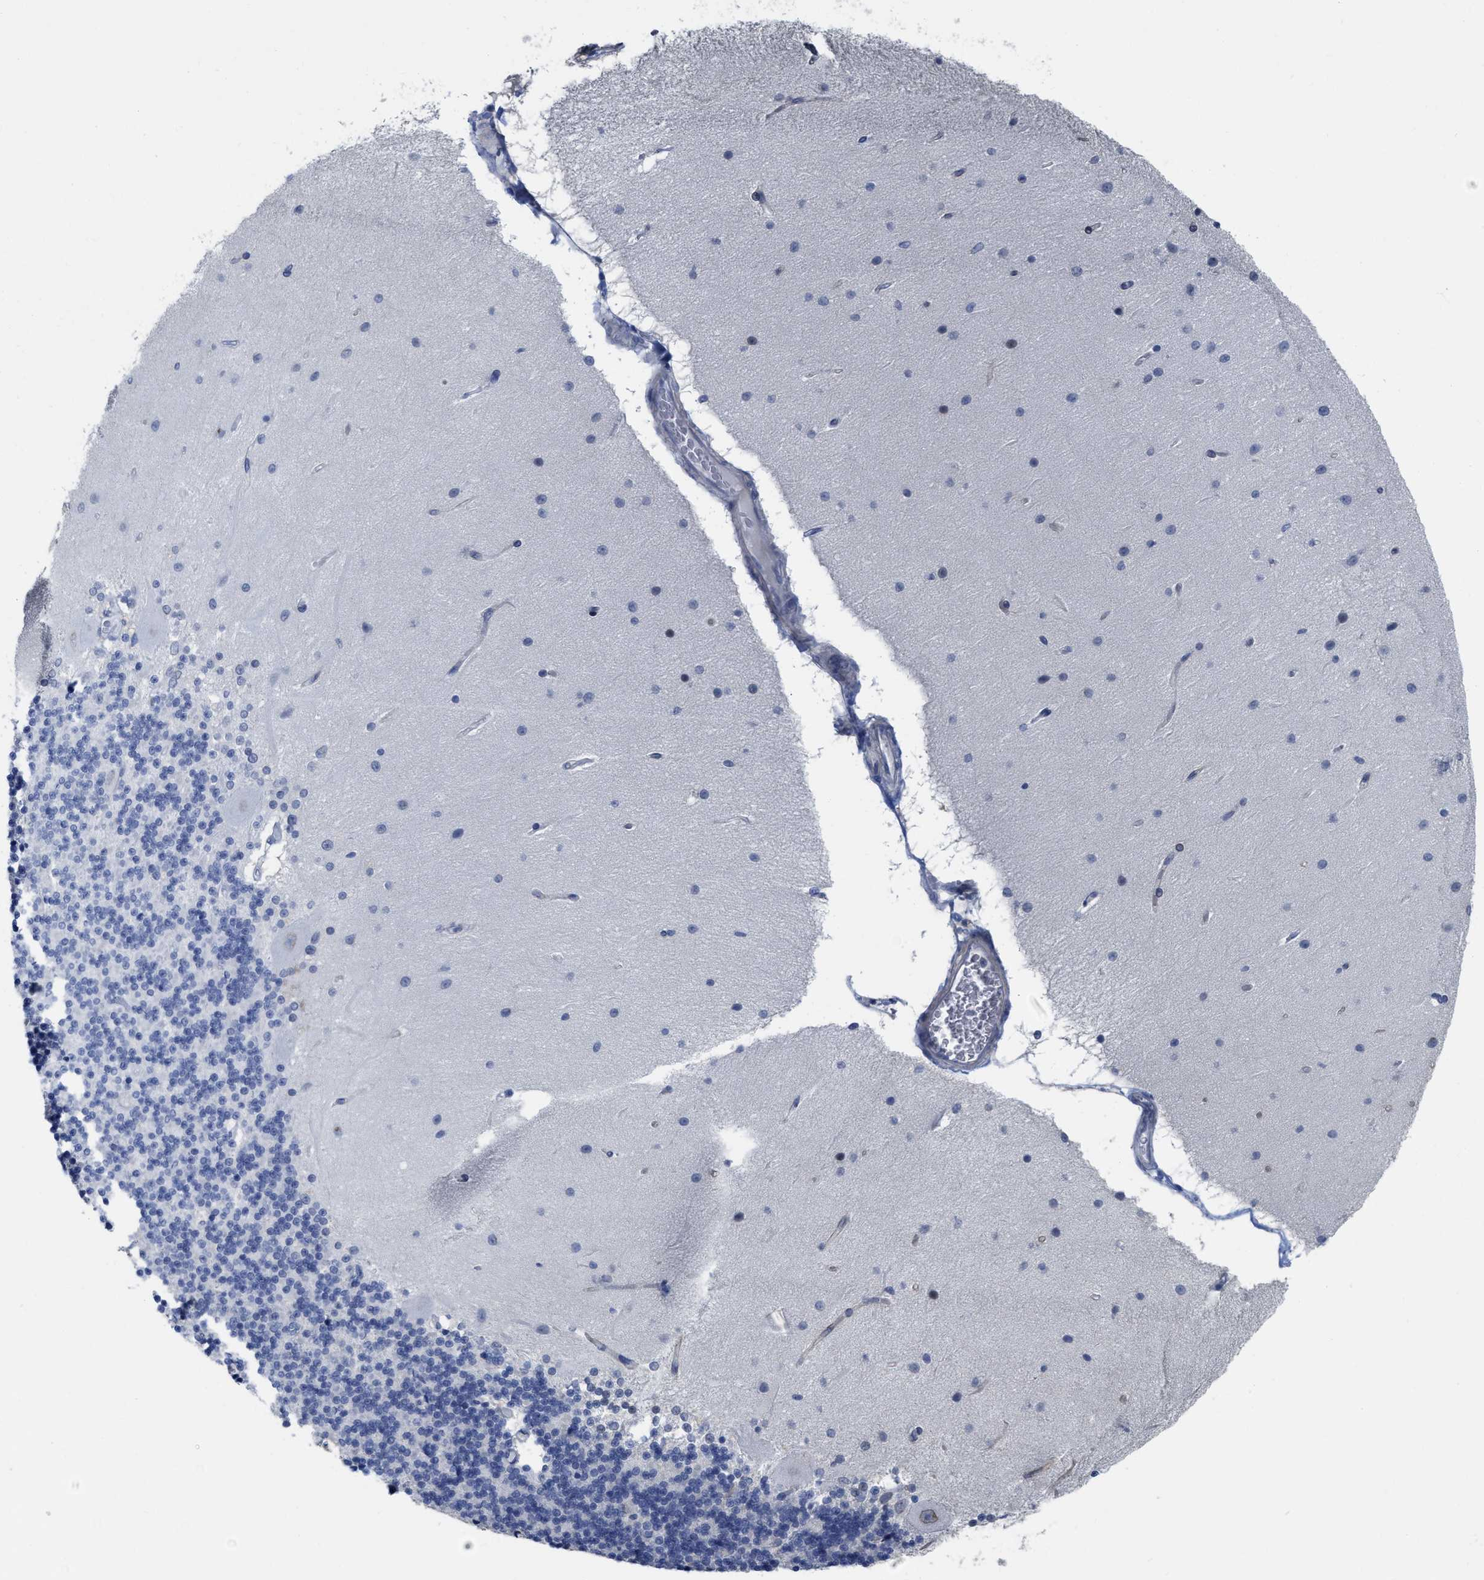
{"staining": {"intensity": "negative", "quantity": "none", "location": "none"}, "tissue": "cerebellum", "cell_type": "Cells in granular layer", "image_type": "normal", "snomed": [{"axis": "morphology", "description": "Normal tissue, NOS"}, {"axis": "topography", "description": "Cerebellum"}], "caption": "Immunohistochemistry micrograph of normal cerebellum stained for a protein (brown), which shows no staining in cells in granular layer.", "gene": "ACKR1", "patient": {"sex": "female", "age": 54}}